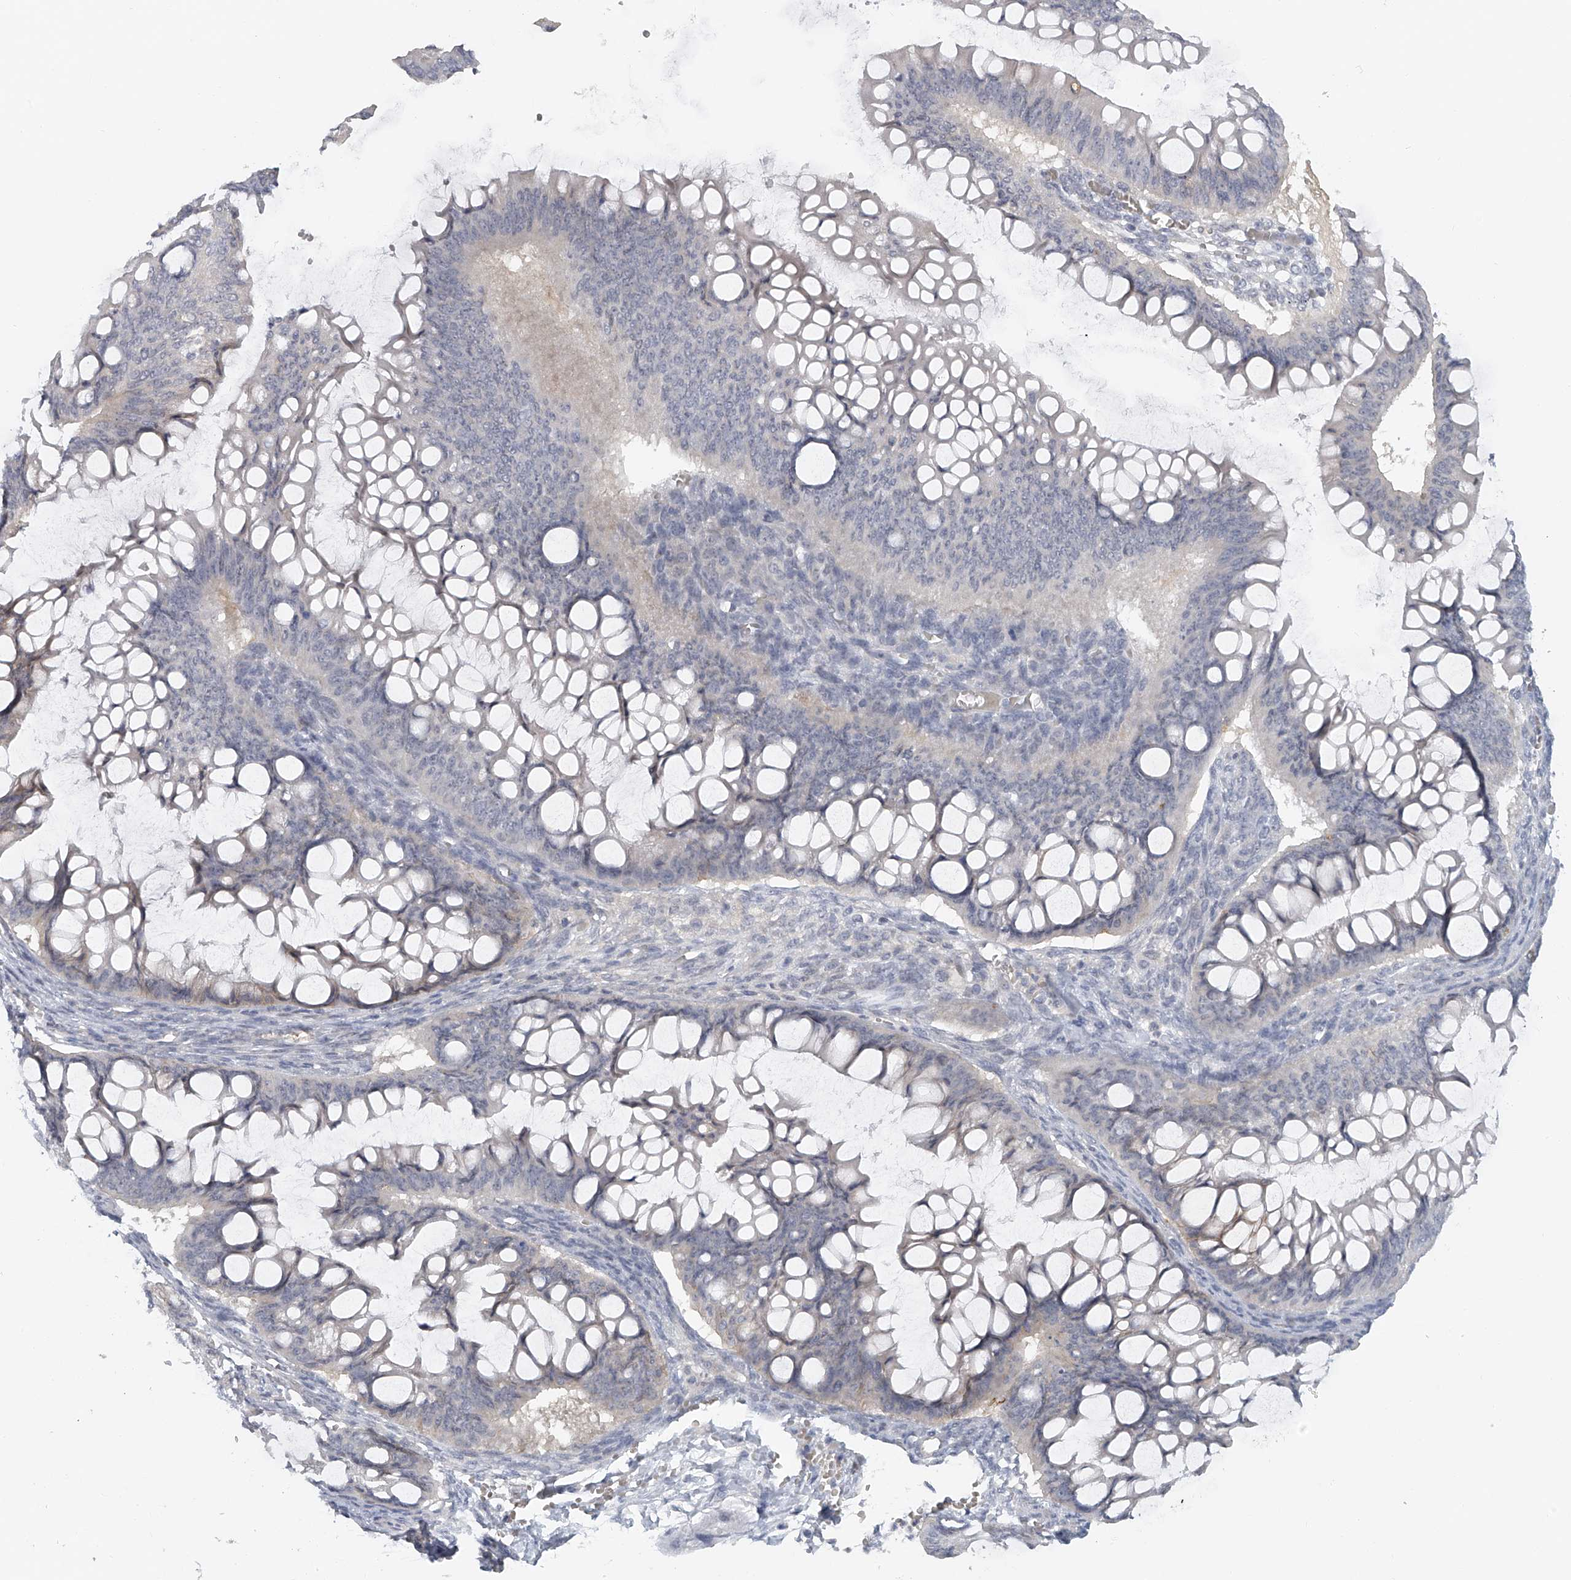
{"staining": {"intensity": "negative", "quantity": "none", "location": "none"}, "tissue": "ovarian cancer", "cell_type": "Tumor cells", "image_type": "cancer", "snomed": [{"axis": "morphology", "description": "Cystadenocarcinoma, mucinous, NOS"}, {"axis": "topography", "description": "Ovary"}], "caption": "This is a photomicrograph of immunohistochemistry (IHC) staining of ovarian cancer, which shows no staining in tumor cells. Nuclei are stained in blue.", "gene": "DDX43", "patient": {"sex": "female", "age": 73}}